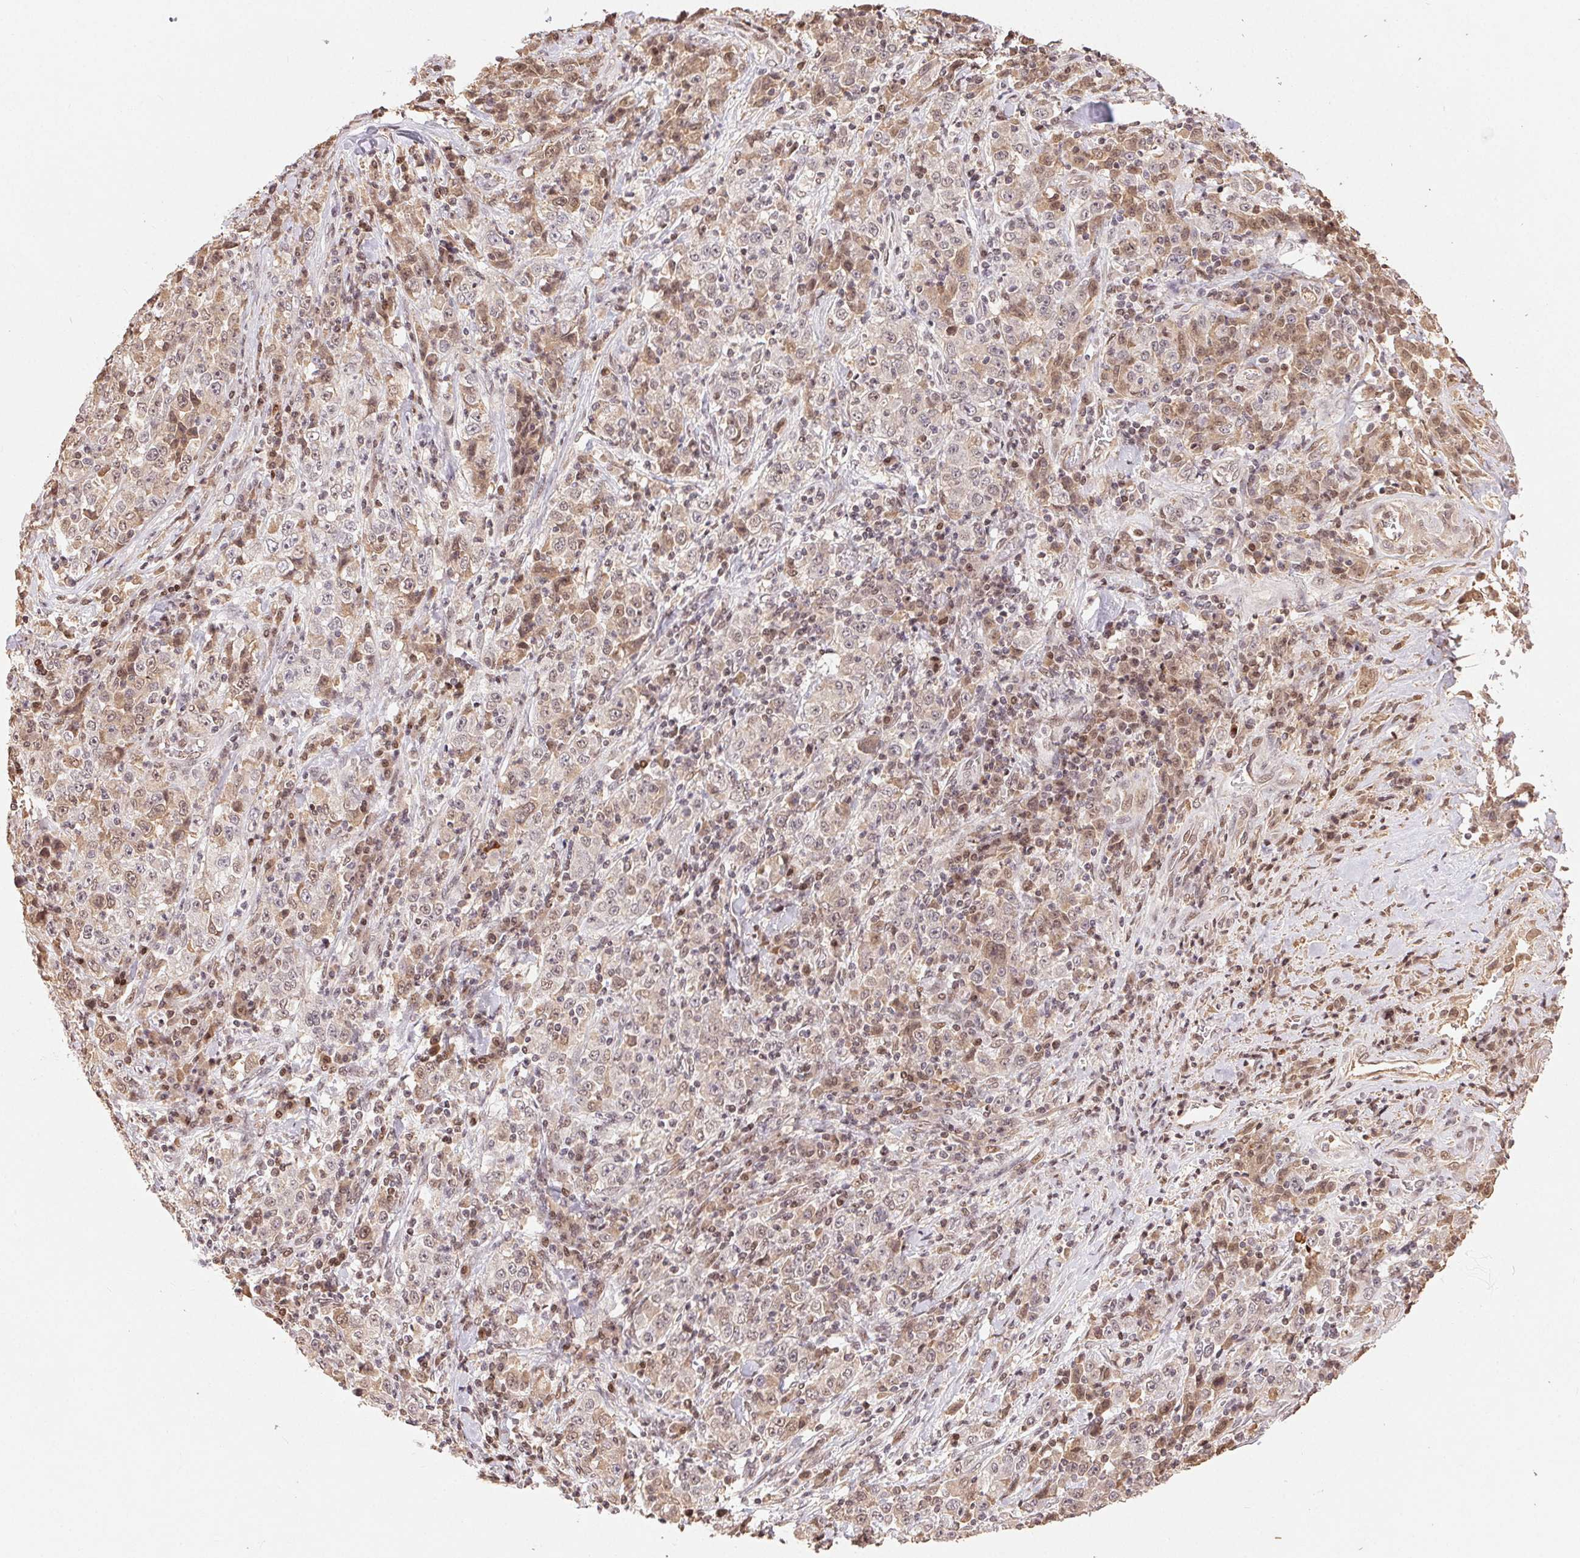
{"staining": {"intensity": "weak", "quantity": "<25%", "location": "nuclear"}, "tissue": "stomach cancer", "cell_type": "Tumor cells", "image_type": "cancer", "snomed": [{"axis": "morphology", "description": "Normal tissue, NOS"}, {"axis": "morphology", "description": "Adenocarcinoma, NOS"}, {"axis": "topography", "description": "Stomach, upper"}, {"axis": "topography", "description": "Stomach"}], "caption": "Human adenocarcinoma (stomach) stained for a protein using IHC reveals no positivity in tumor cells.", "gene": "MAPKAPK2", "patient": {"sex": "male", "age": 59}}